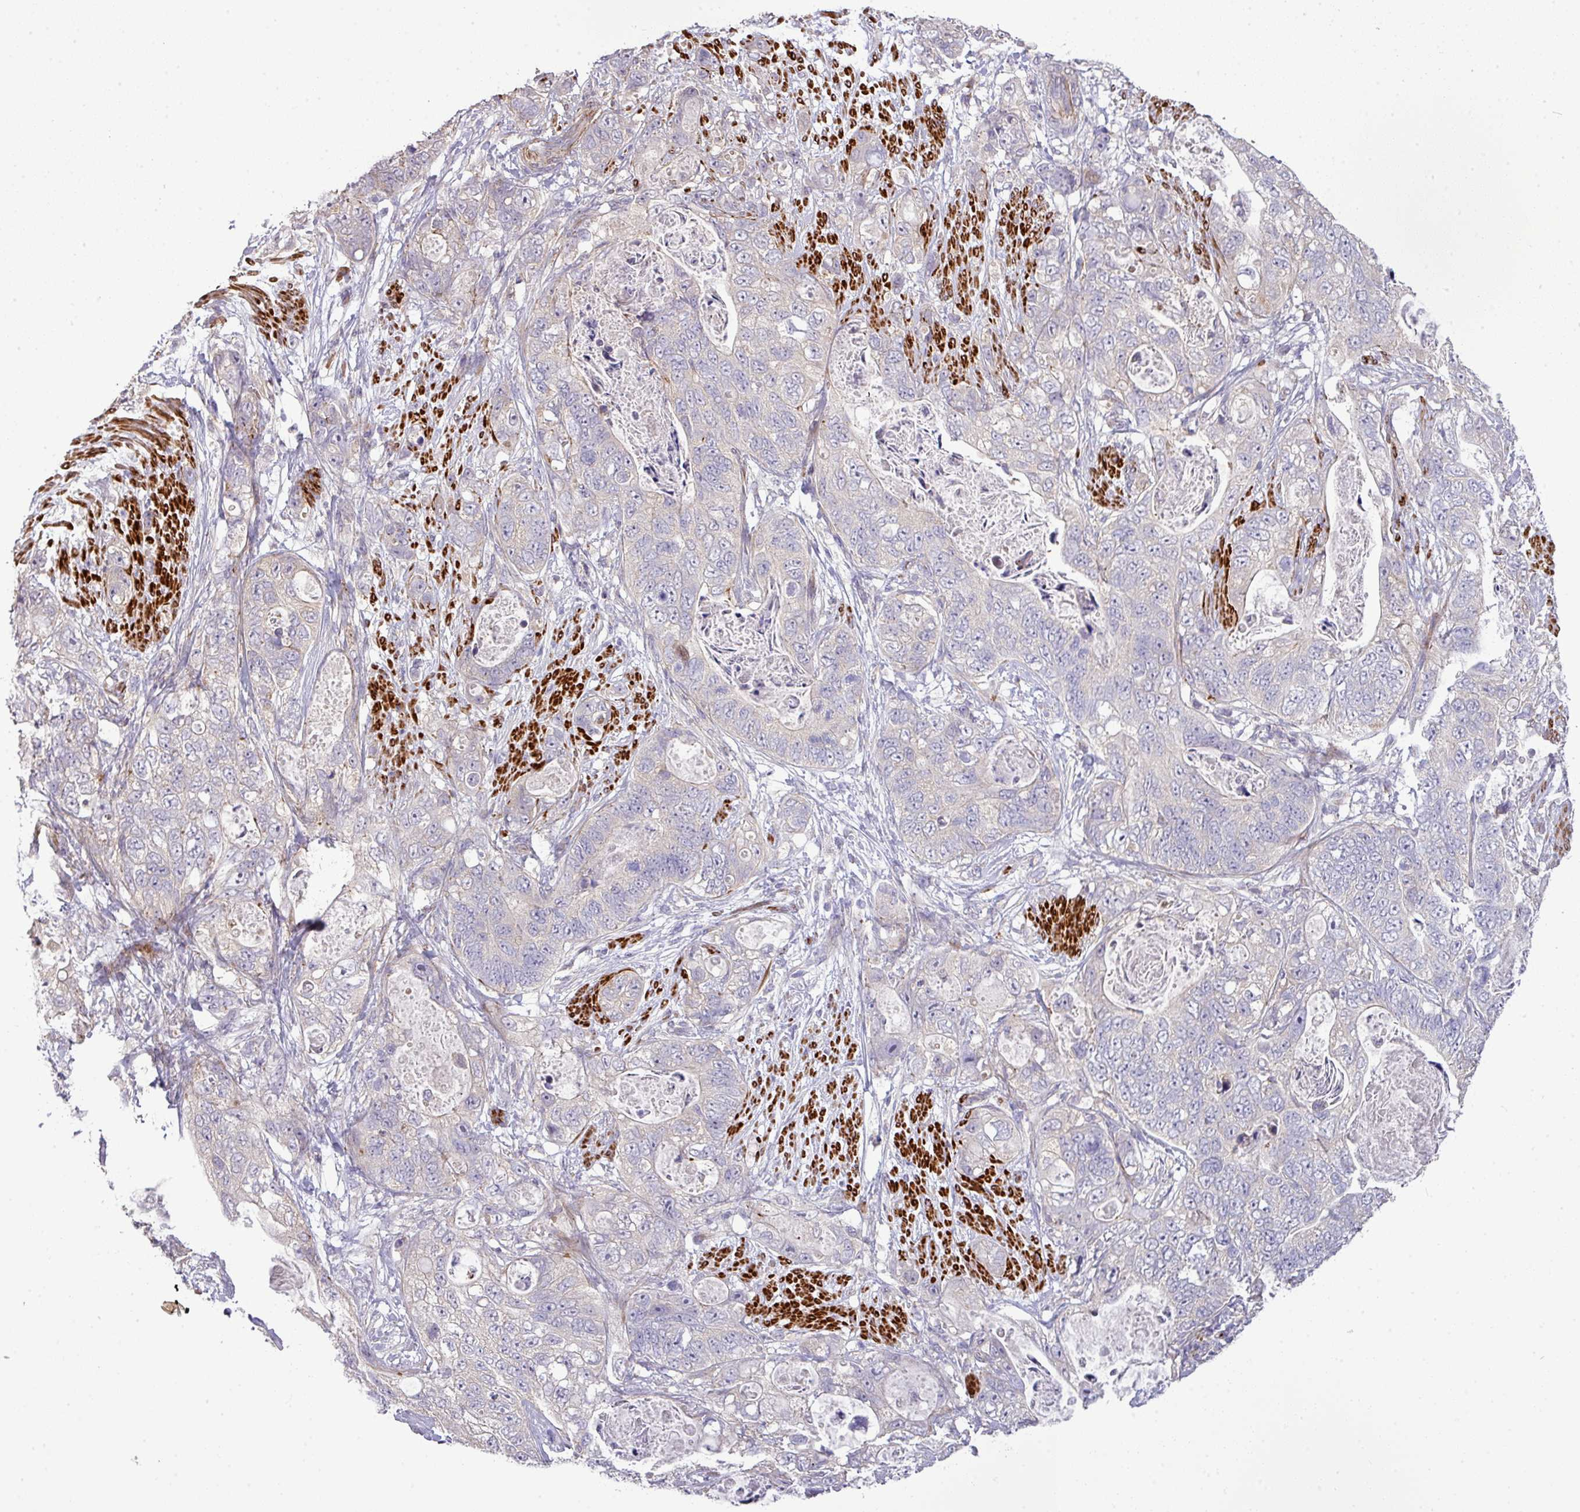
{"staining": {"intensity": "negative", "quantity": "none", "location": "none"}, "tissue": "stomach cancer", "cell_type": "Tumor cells", "image_type": "cancer", "snomed": [{"axis": "morphology", "description": "Adenocarcinoma, NOS"}, {"axis": "topography", "description": "Stomach"}], "caption": "Immunohistochemistry (IHC) photomicrograph of neoplastic tissue: stomach cancer stained with DAB displays no significant protein staining in tumor cells.", "gene": "TPRA1", "patient": {"sex": "female", "age": 89}}